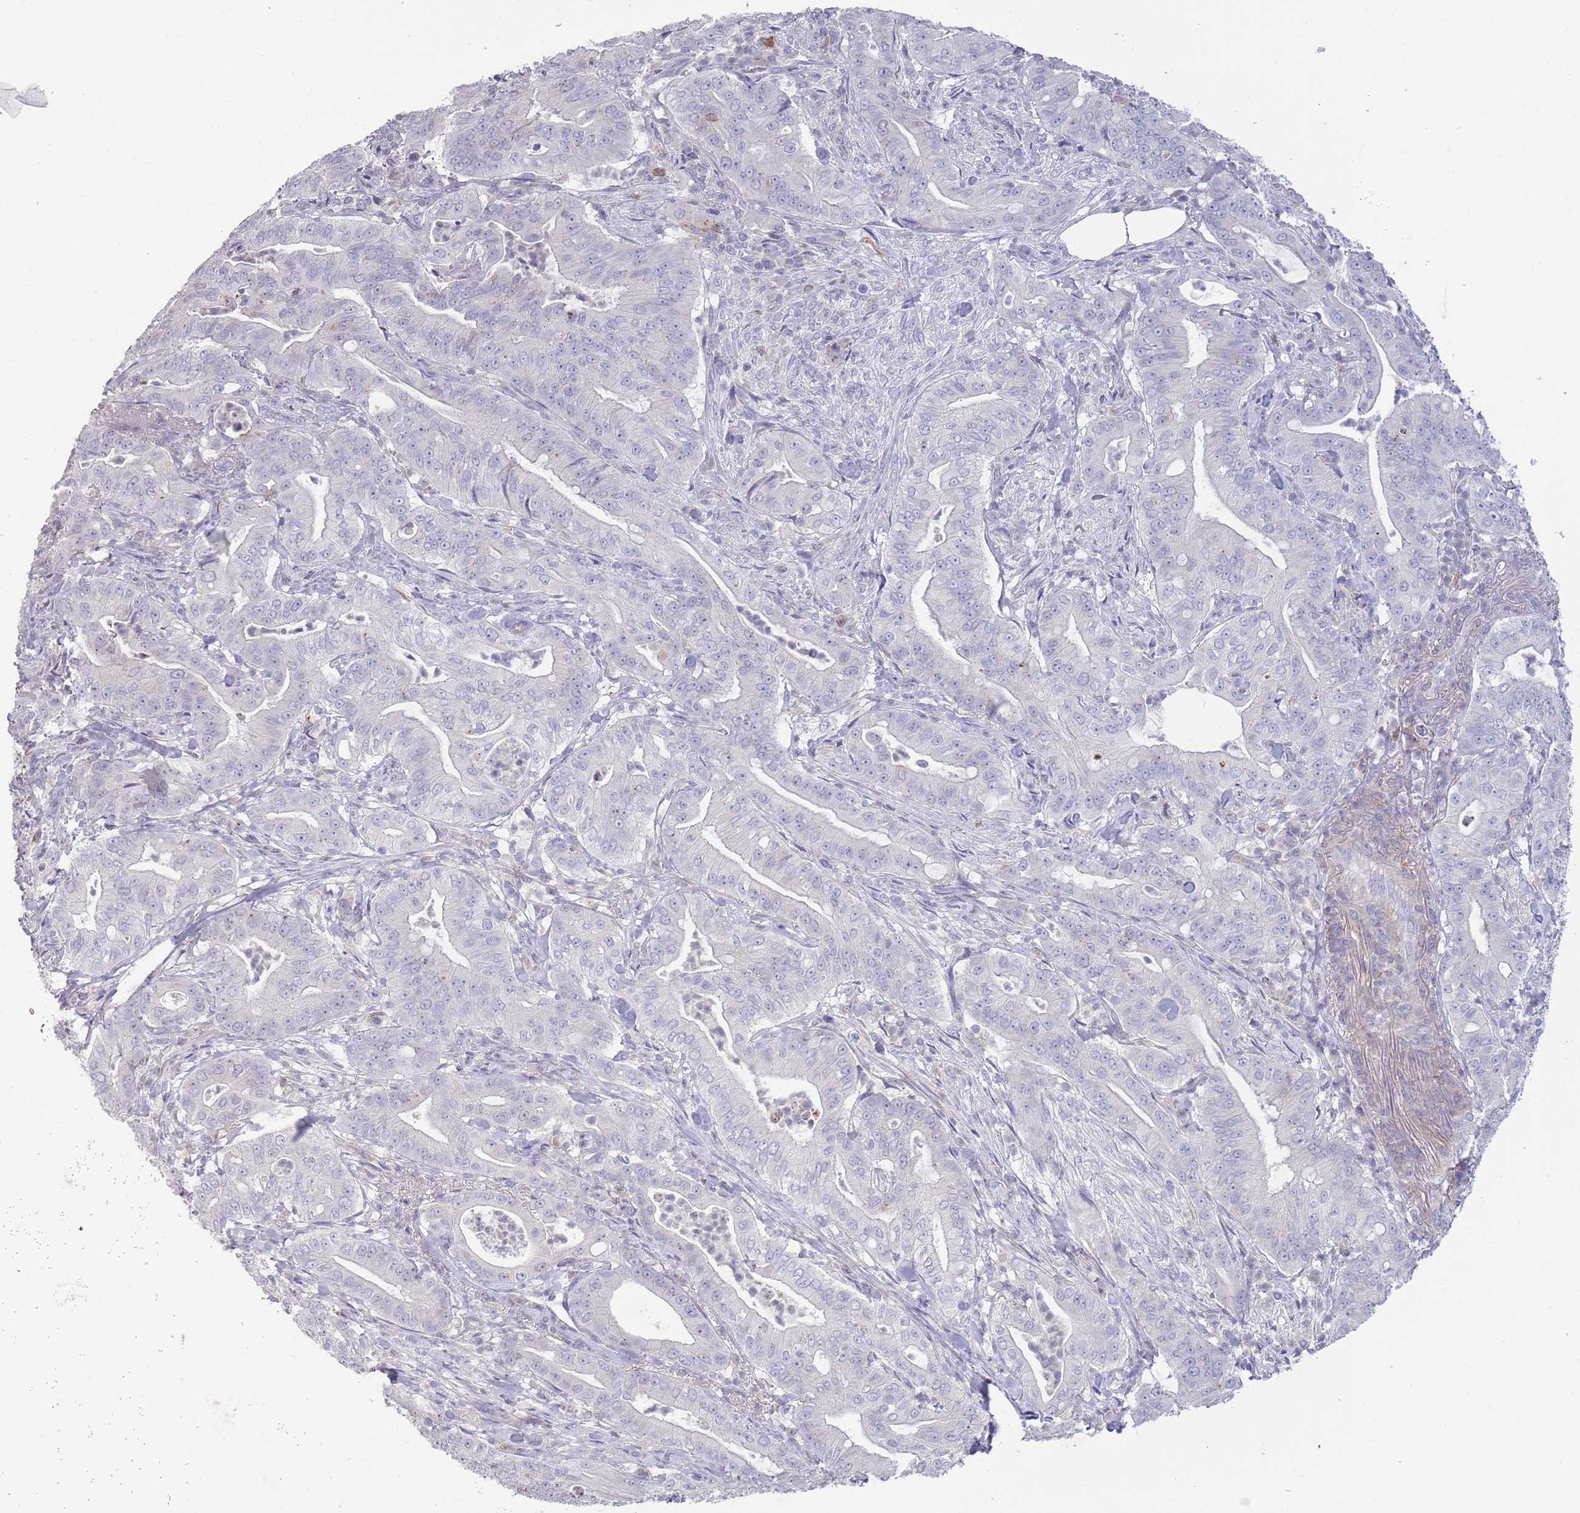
{"staining": {"intensity": "negative", "quantity": "none", "location": "none"}, "tissue": "pancreatic cancer", "cell_type": "Tumor cells", "image_type": "cancer", "snomed": [{"axis": "morphology", "description": "Adenocarcinoma, NOS"}, {"axis": "topography", "description": "Pancreas"}], "caption": "IHC of human pancreatic adenocarcinoma demonstrates no staining in tumor cells. (DAB immunohistochemistry (IHC), high magnification).", "gene": "ACSBG1", "patient": {"sex": "male", "age": 71}}